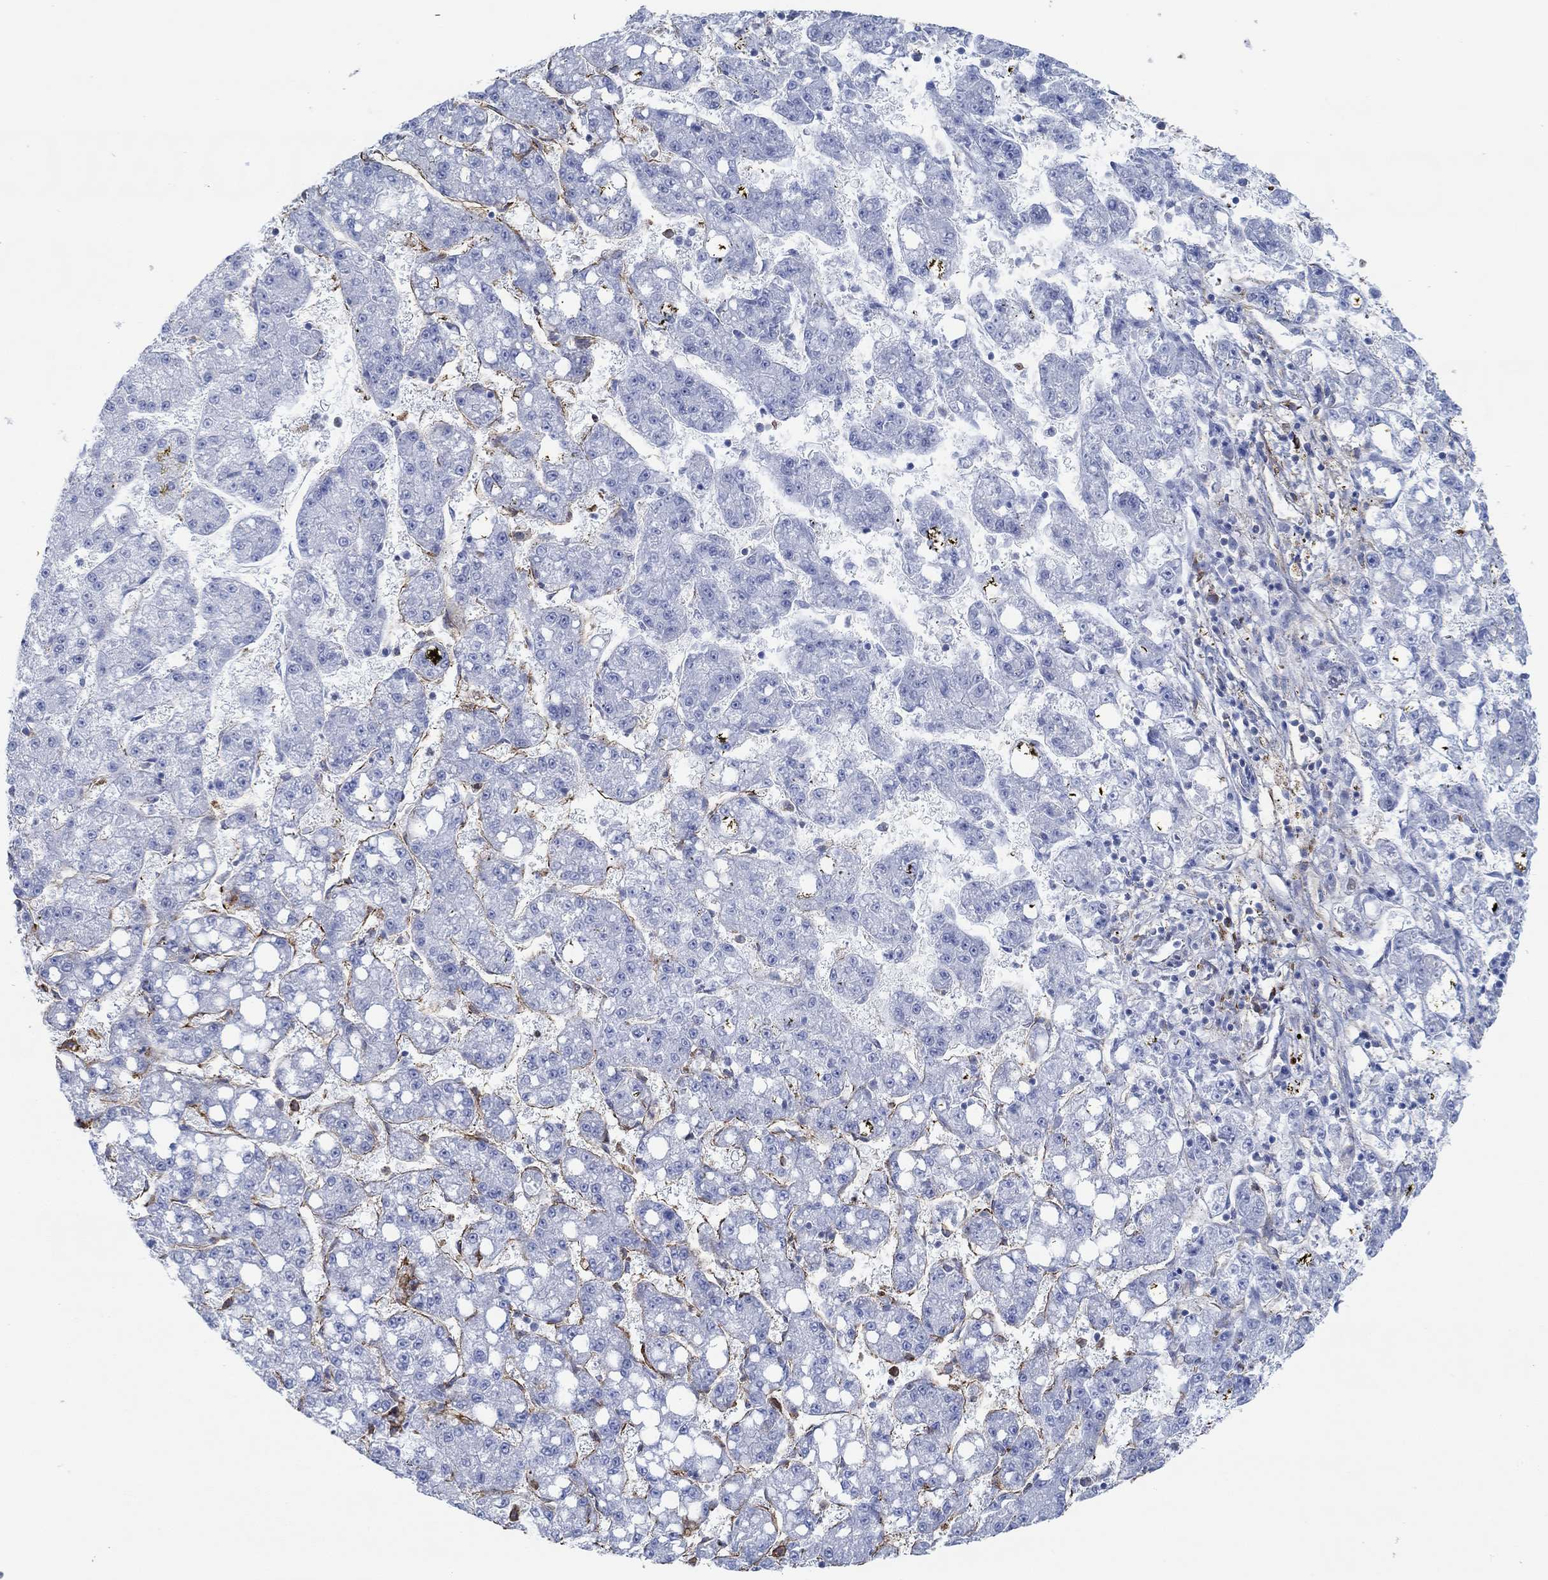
{"staining": {"intensity": "negative", "quantity": "none", "location": "none"}, "tissue": "liver cancer", "cell_type": "Tumor cells", "image_type": "cancer", "snomed": [{"axis": "morphology", "description": "Carcinoma, Hepatocellular, NOS"}, {"axis": "topography", "description": "Liver"}], "caption": "This is a image of IHC staining of liver cancer (hepatocellular carcinoma), which shows no staining in tumor cells.", "gene": "STC2", "patient": {"sex": "female", "age": 65}}